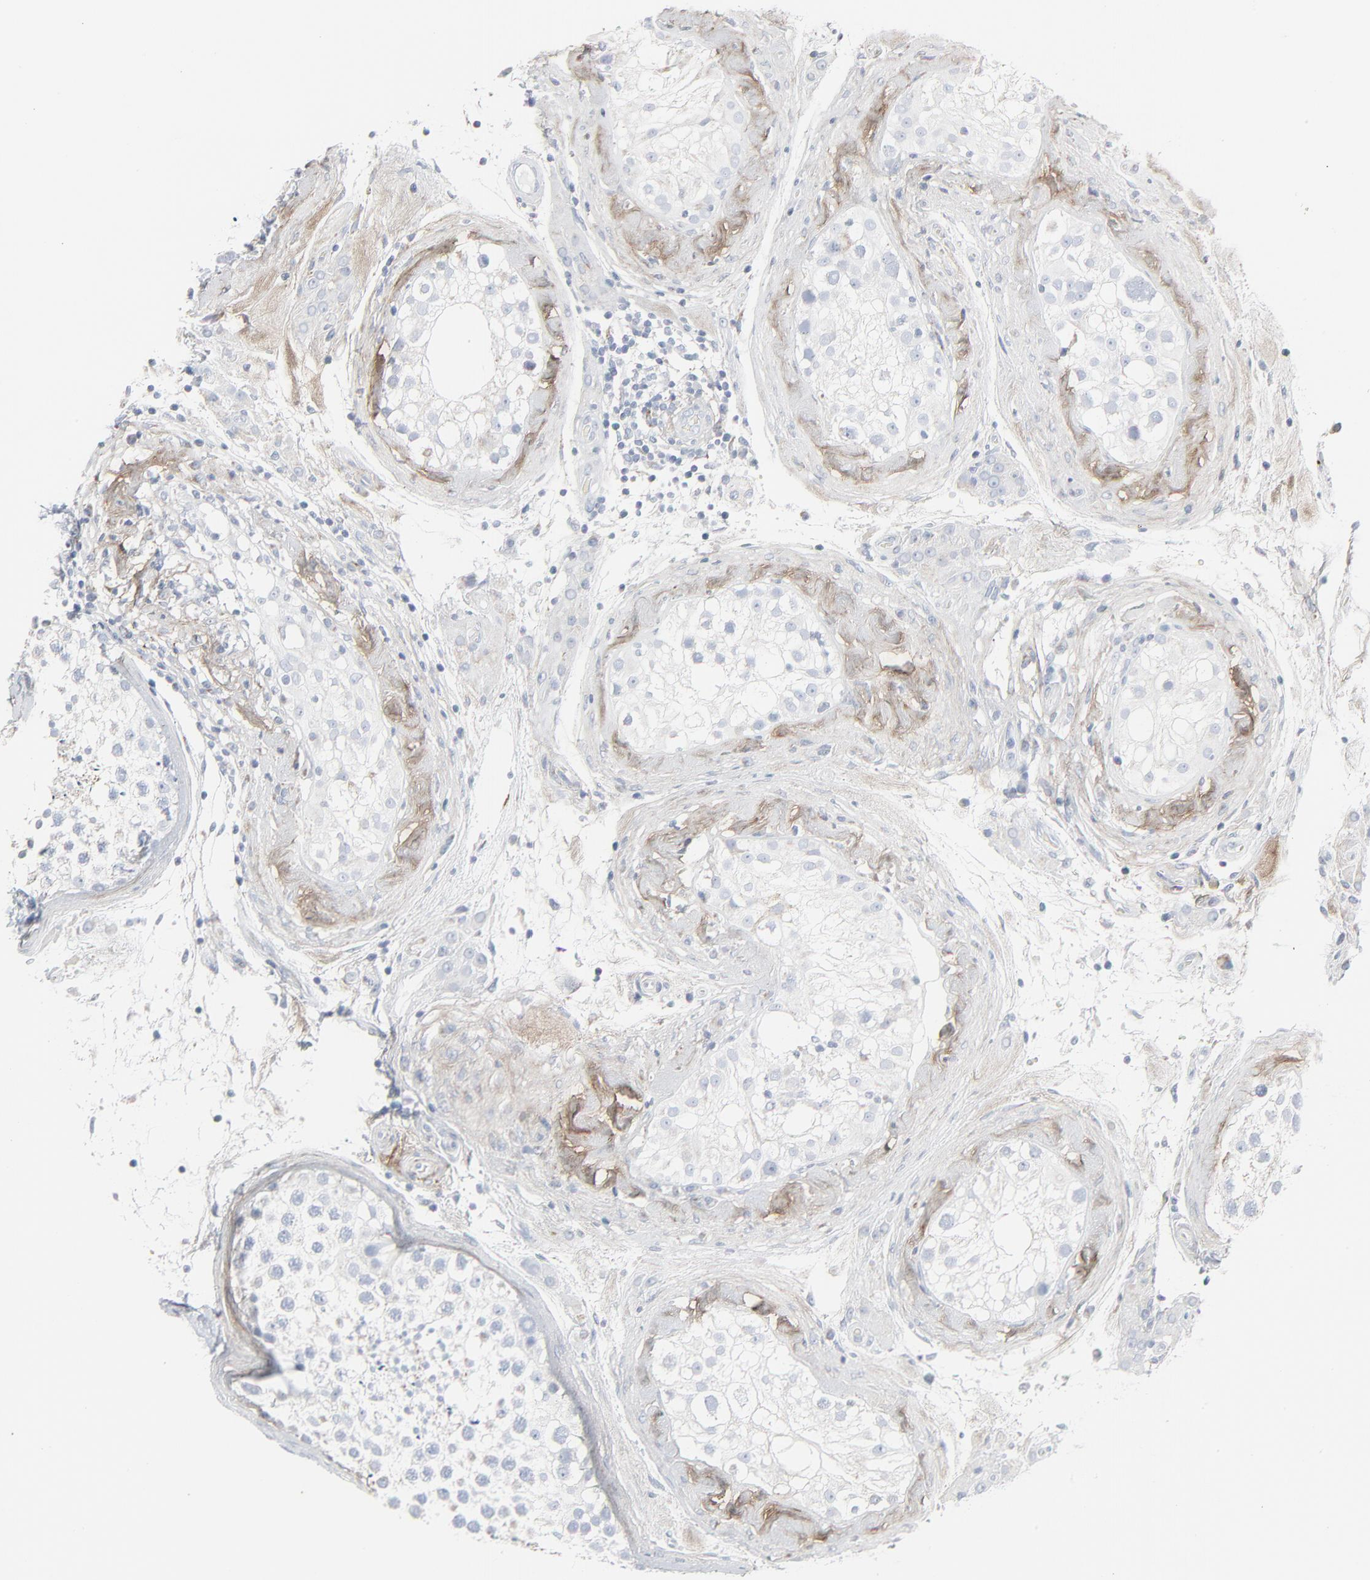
{"staining": {"intensity": "negative", "quantity": "none", "location": "none"}, "tissue": "testis", "cell_type": "Cells in seminiferous ducts", "image_type": "normal", "snomed": [{"axis": "morphology", "description": "Normal tissue, NOS"}, {"axis": "topography", "description": "Testis"}], "caption": "The image exhibits no staining of cells in seminiferous ducts in normal testis. (DAB (3,3'-diaminobenzidine) immunohistochemistry (IHC), high magnification).", "gene": "BGN", "patient": {"sex": "male", "age": 46}}